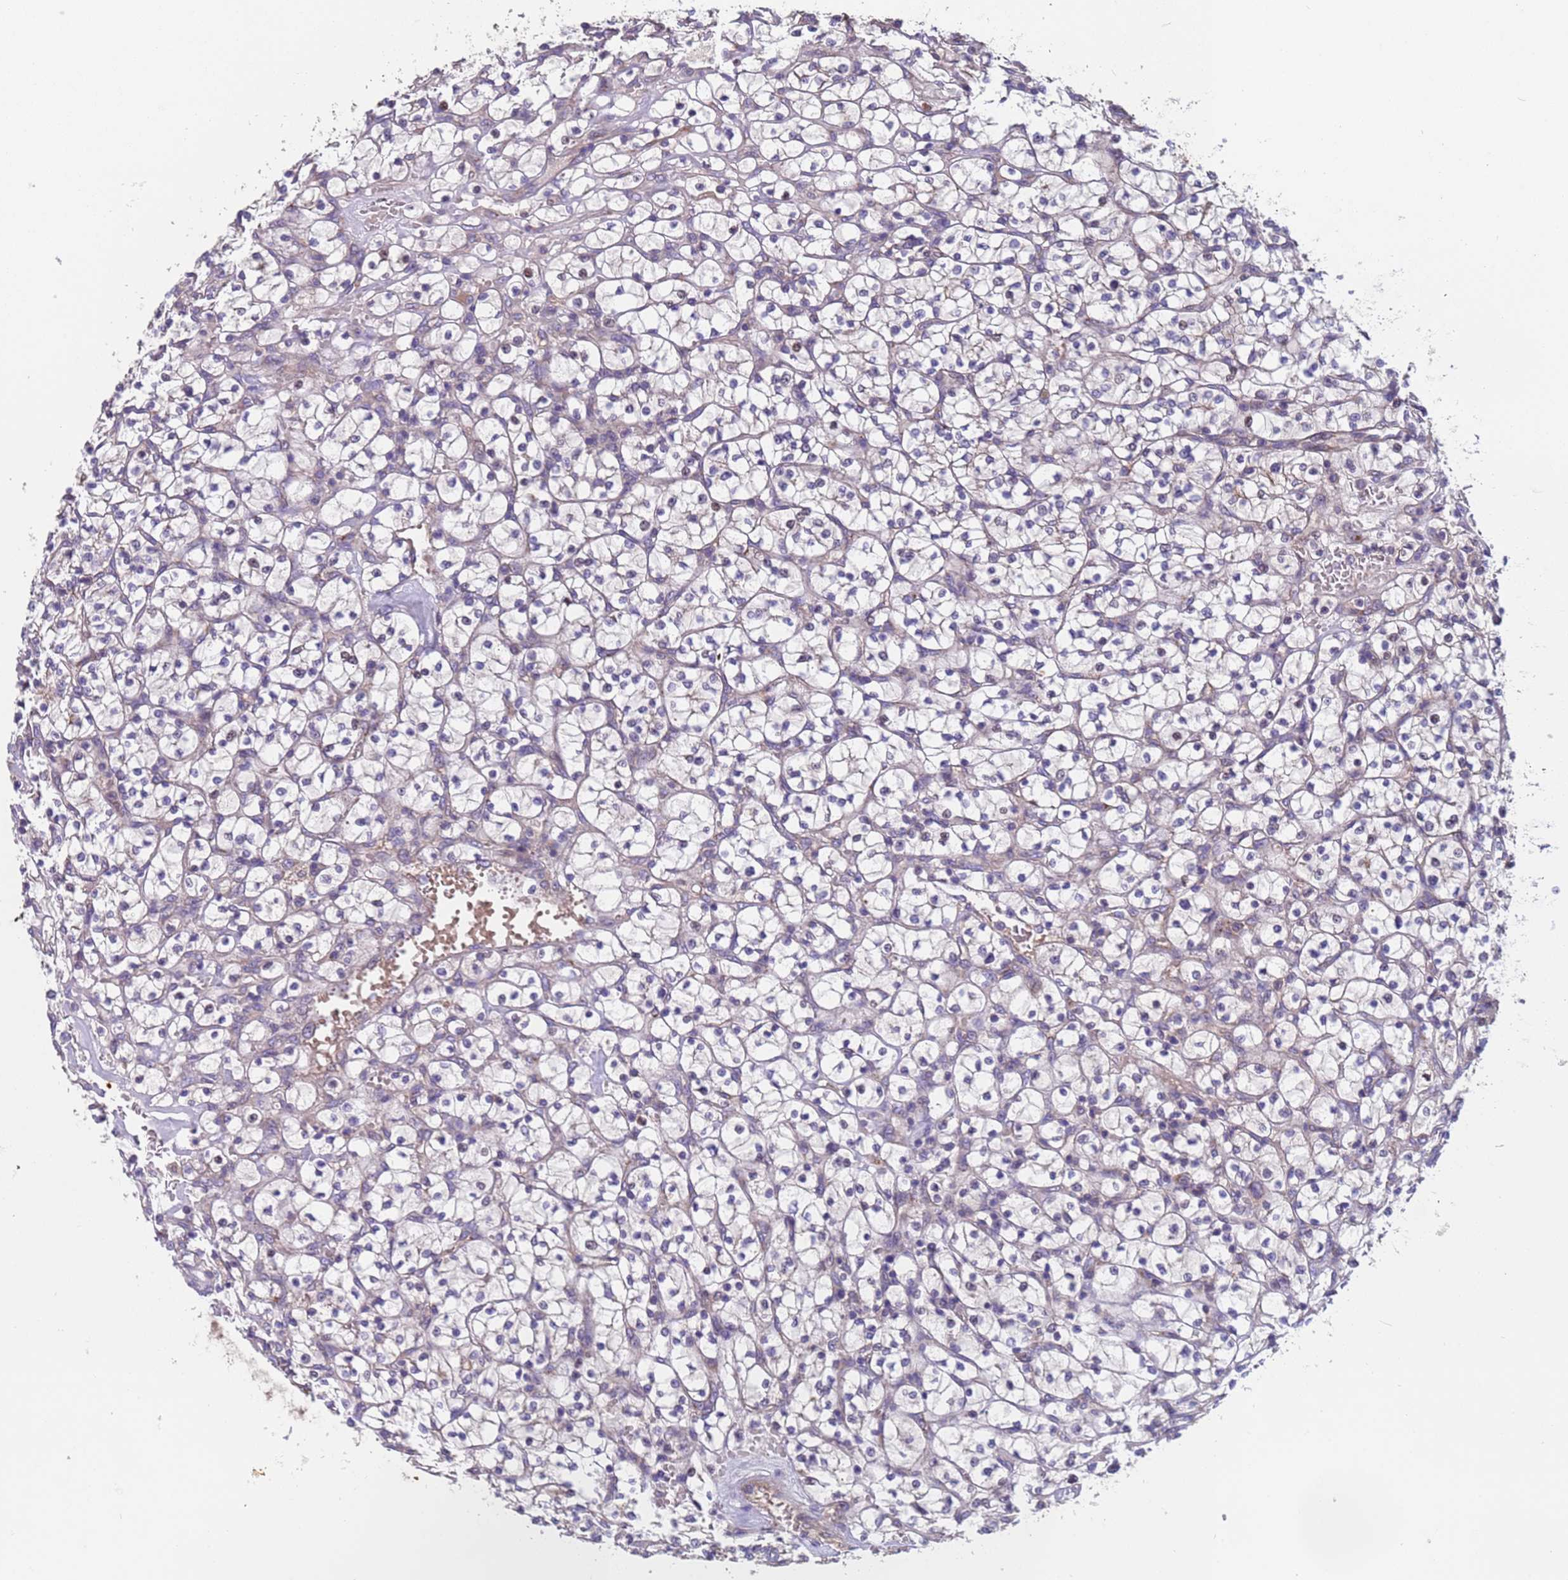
{"staining": {"intensity": "negative", "quantity": "none", "location": "none"}, "tissue": "renal cancer", "cell_type": "Tumor cells", "image_type": "cancer", "snomed": [{"axis": "morphology", "description": "Adenocarcinoma, NOS"}, {"axis": "topography", "description": "Kidney"}], "caption": "The image reveals no significant staining in tumor cells of renal adenocarcinoma.", "gene": "ZNF248", "patient": {"sex": "female", "age": 64}}